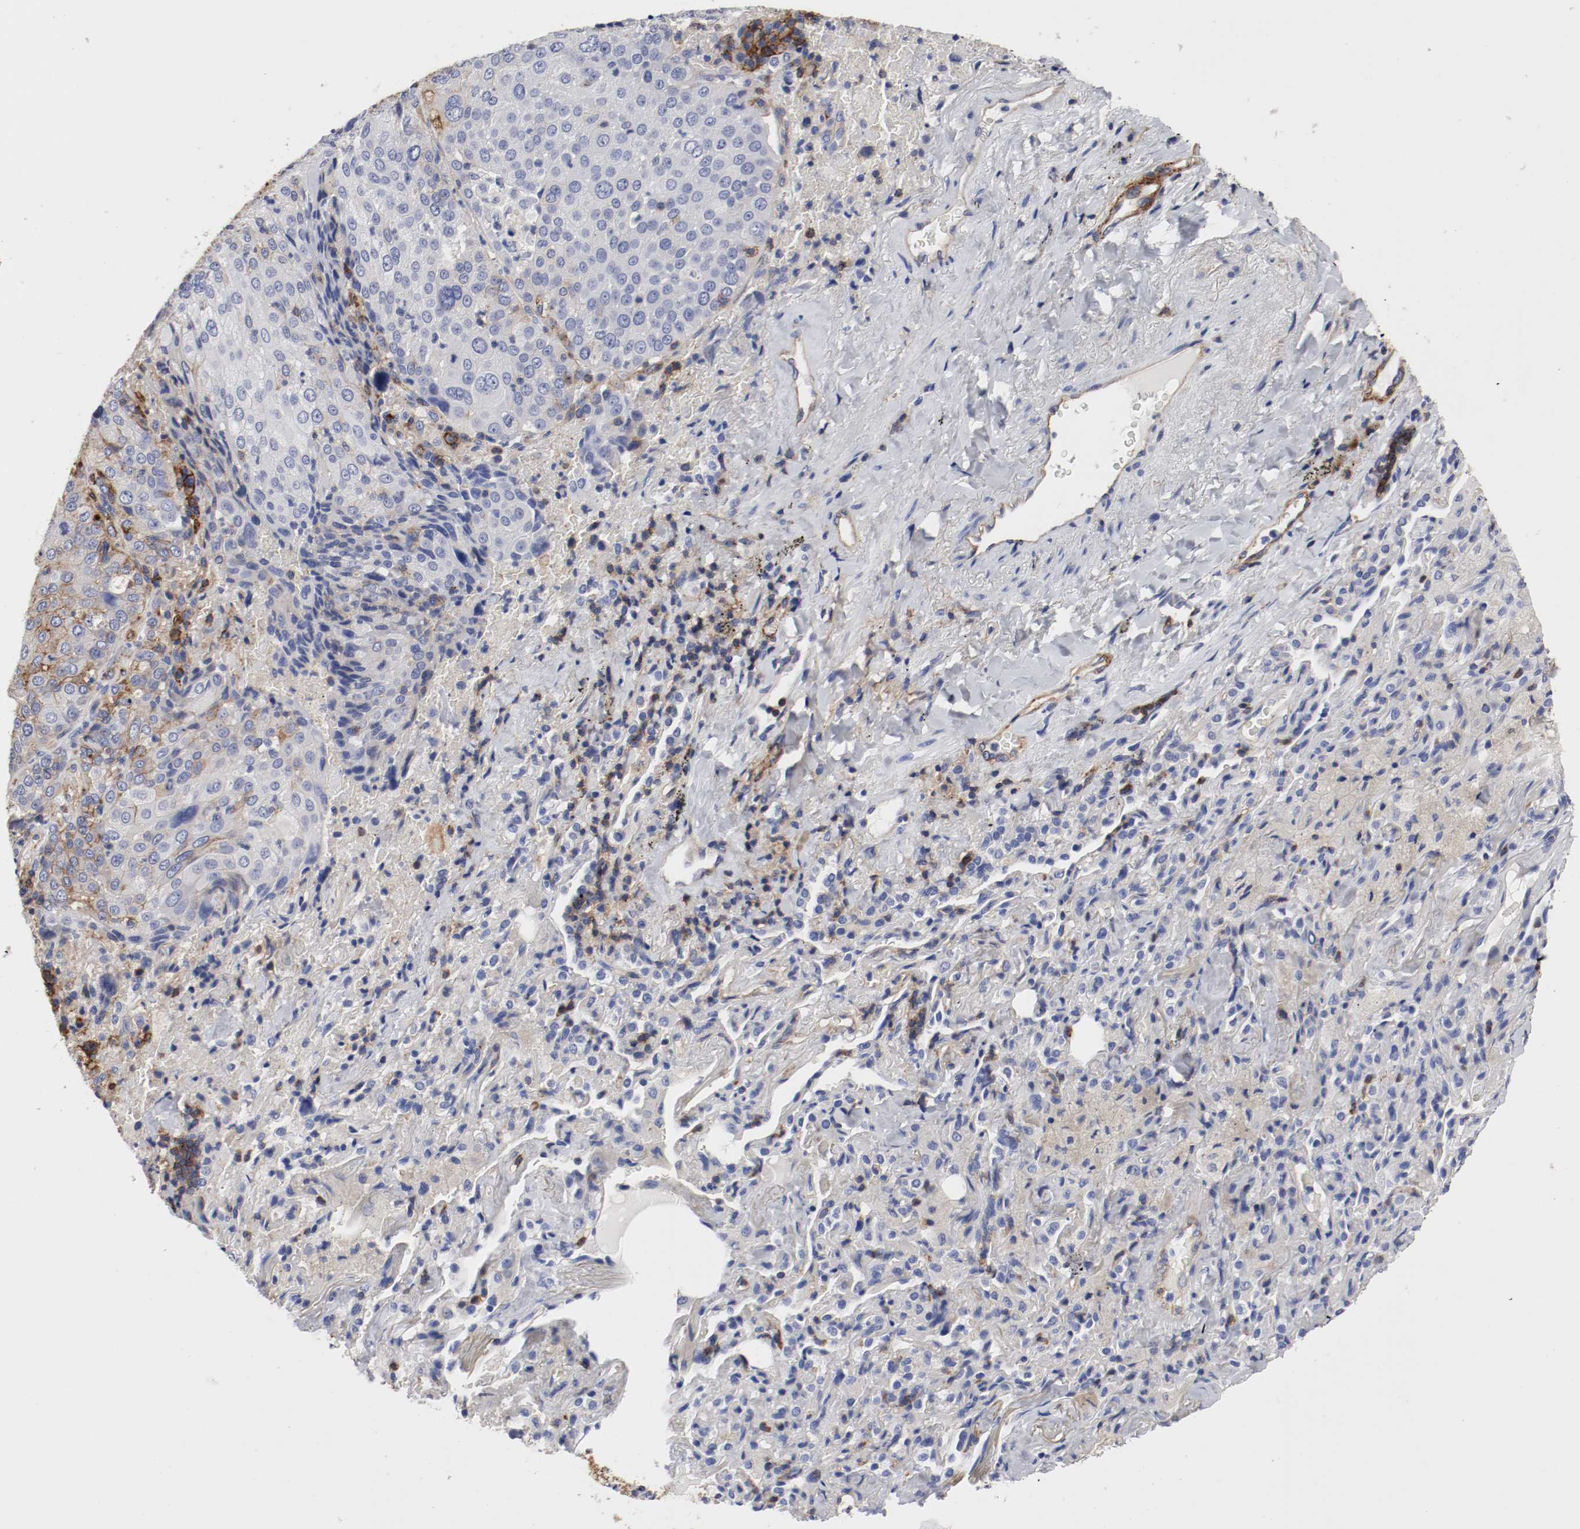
{"staining": {"intensity": "moderate", "quantity": "<25%", "location": "cytoplasmic/membranous"}, "tissue": "lung cancer", "cell_type": "Tumor cells", "image_type": "cancer", "snomed": [{"axis": "morphology", "description": "Squamous cell carcinoma, NOS"}, {"axis": "topography", "description": "Lung"}], "caption": "Protein analysis of lung cancer (squamous cell carcinoma) tissue demonstrates moderate cytoplasmic/membranous staining in about <25% of tumor cells. (brown staining indicates protein expression, while blue staining denotes nuclei).", "gene": "IFITM1", "patient": {"sex": "male", "age": 54}}